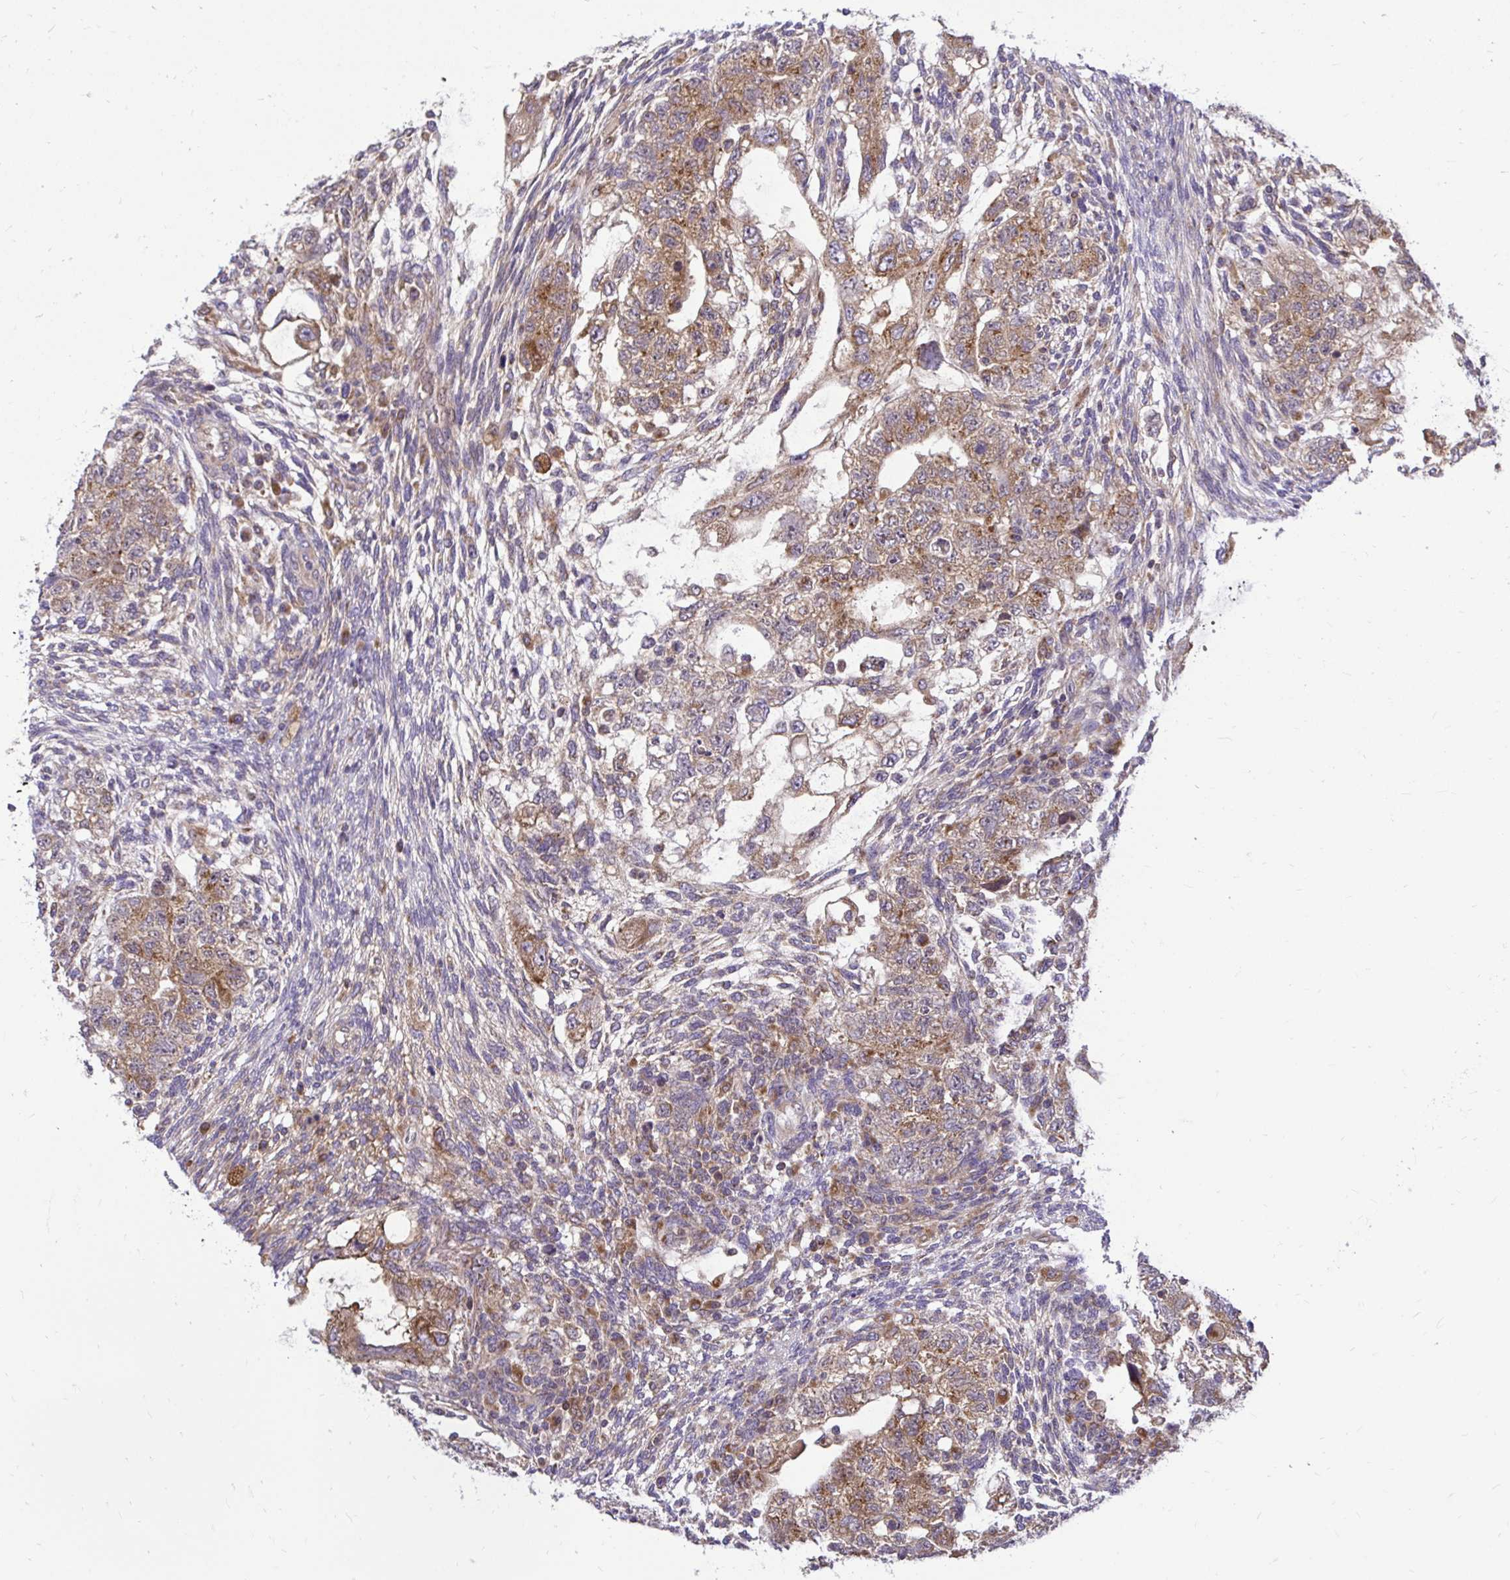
{"staining": {"intensity": "moderate", "quantity": ">75%", "location": "cytoplasmic/membranous"}, "tissue": "testis cancer", "cell_type": "Tumor cells", "image_type": "cancer", "snomed": [{"axis": "morphology", "description": "Normal tissue, NOS"}, {"axis": "morphology", "description": "Carcinoma, Embryonal, NOS"}, {"axis": "topography", "description": "Testis"}], "caption": "This histopathology image exhibits IHC staining of testis embryonal carcinoma, with medium moderate cytoplasmic/membranous expression in approximately >75% of tumor cells.", "gene": "VTI1B", "patient": {"sex": "male", "age": 36}}